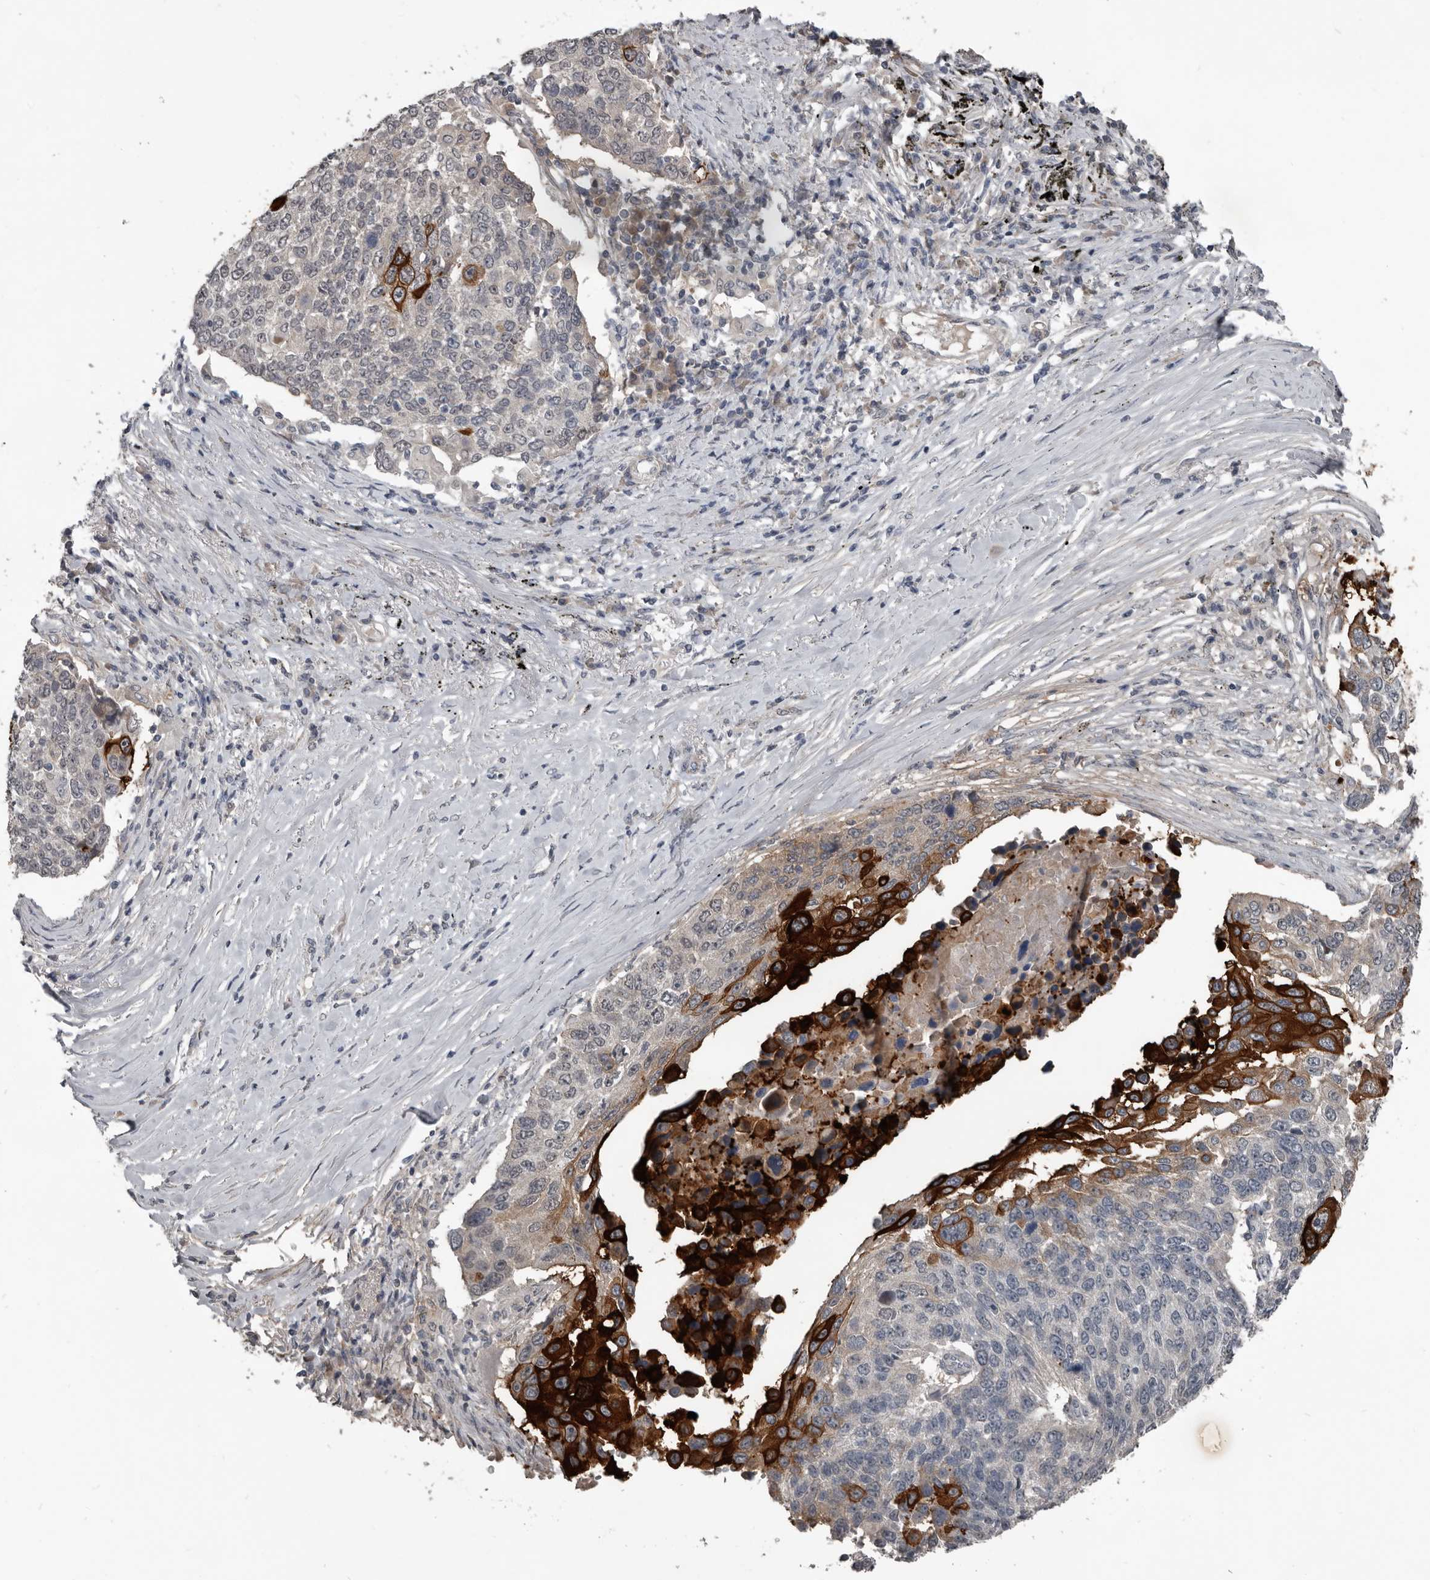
{"staining": {"intensity": "strong", "quantity": "<25%", "location": "cytoplasmic/membranous"}, "tissue": "lung cancer", "cell_type": "Tumor cells", "image_type": "cancer", "snomed": [{"axis": "morphology", "description": "Squamous cell carcinoma, NOS"}, {"axis": "topography", "description": "Lung"}], "caption": "A medium amount of strong cytoplasmic/membranous expression is present in about <25% of tumor cells in squamous cell carcinoma (lung) tissue.", "gene": "C1orf216", "patient": {"sex": "male", "age": 66}}